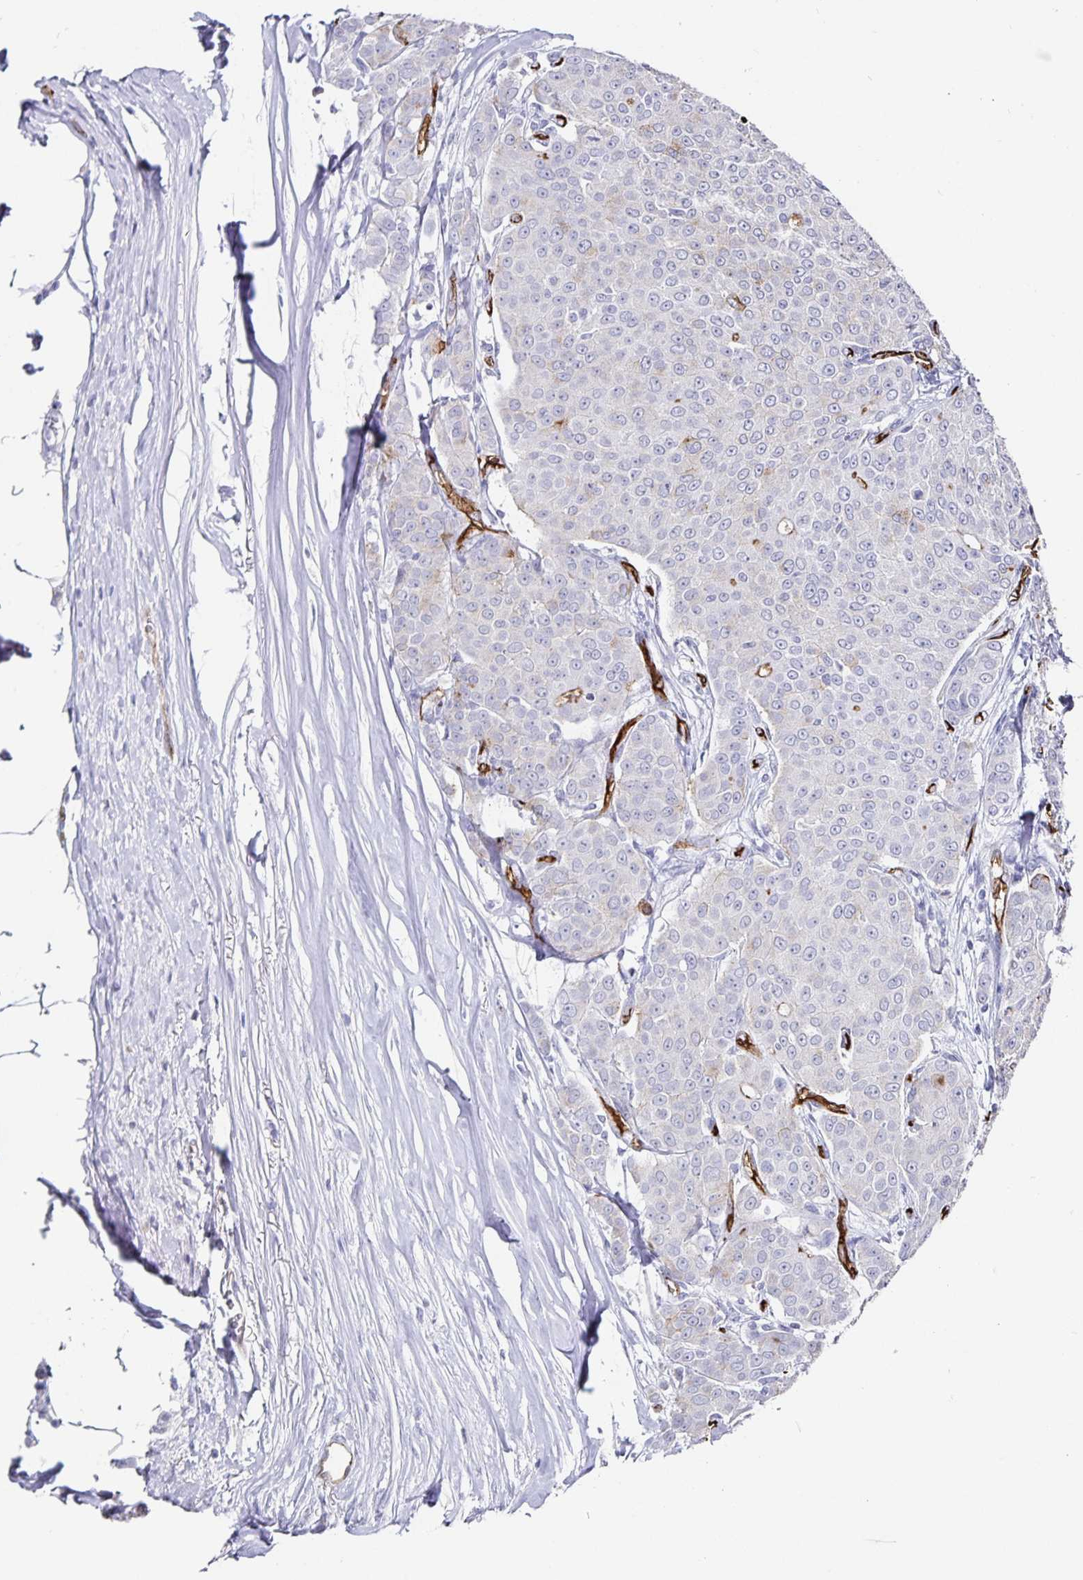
{"staining": {"intensity": "negative", "quantity": "none", "location": "none"}, "tissue": "breast cancer", "cell_type": "Tumor cells", "image_type": "cancer", "snomed": [{"axis": "morphology", "description": "Duct carcinoma"}, {"axis": "topography", "description": "Breast"}], "caption": "Tumor cells are negative for protein expression in human breast intraductal carcinoma.", "gene": "PODXL", "patient": {"sex": "female", "age": 91}}